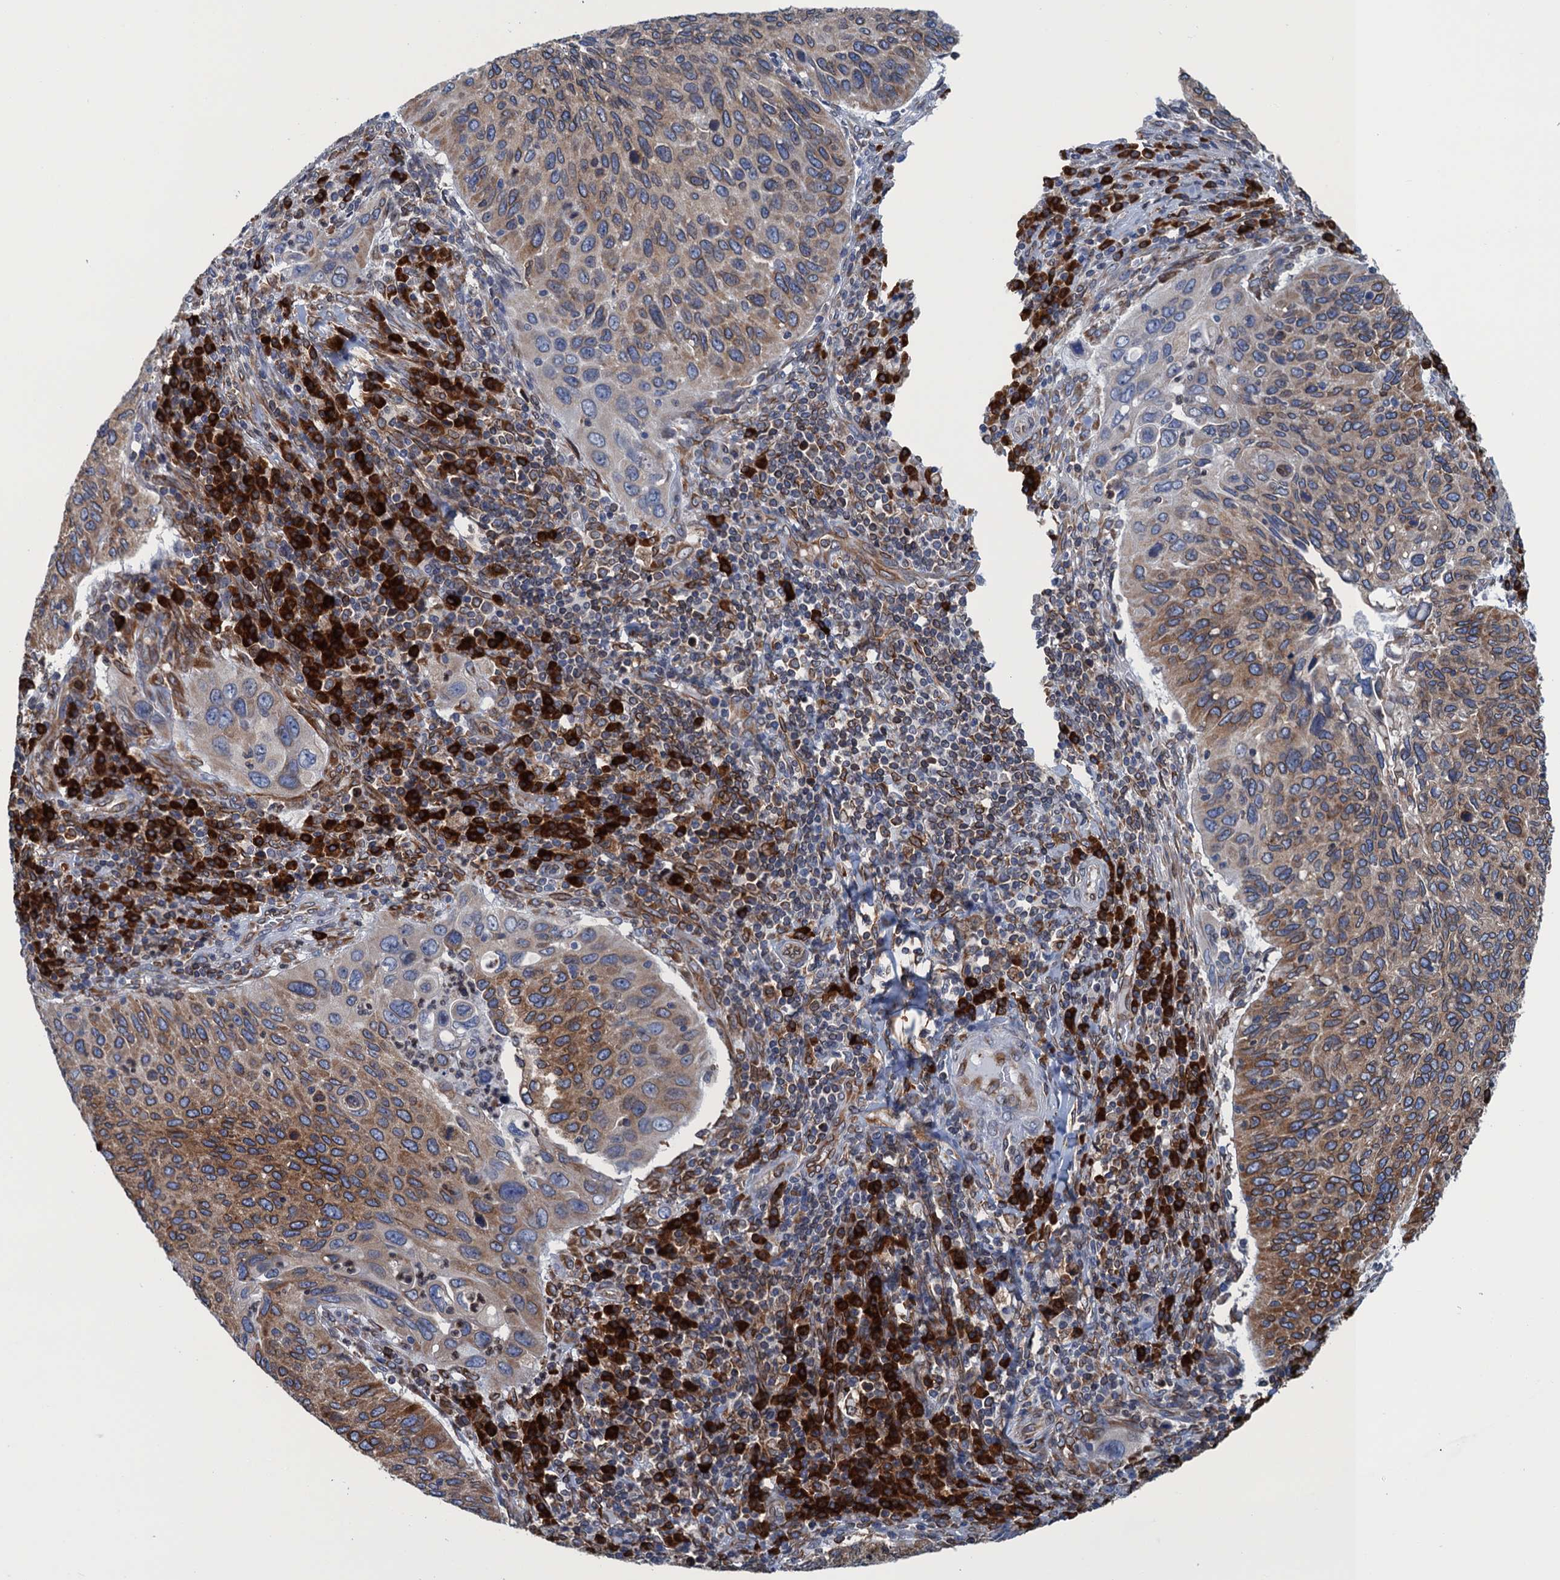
{"staining": {"intensity": "moderate", "quantity": ">75%", "location": "cytoplasmic/membranous"}, "tissue": "cervical cancer", "cell_type": "Tumor cells", "image_type": "cancer", "snomed": [{"axis": "morphology", "description": "Squamous cell carcinoma, NOS"}, {"axis": "topography", "description": "Cervix"}], "caption": "A high-resolution image shows IHC staining of cervical squamous cell carcinoma, which demonstrates moderate cytoplasmic/membranous expression in about >75% of tumor cells.", "gene": "TMEM205", "patient": {"sex": "female", "age": 38}}